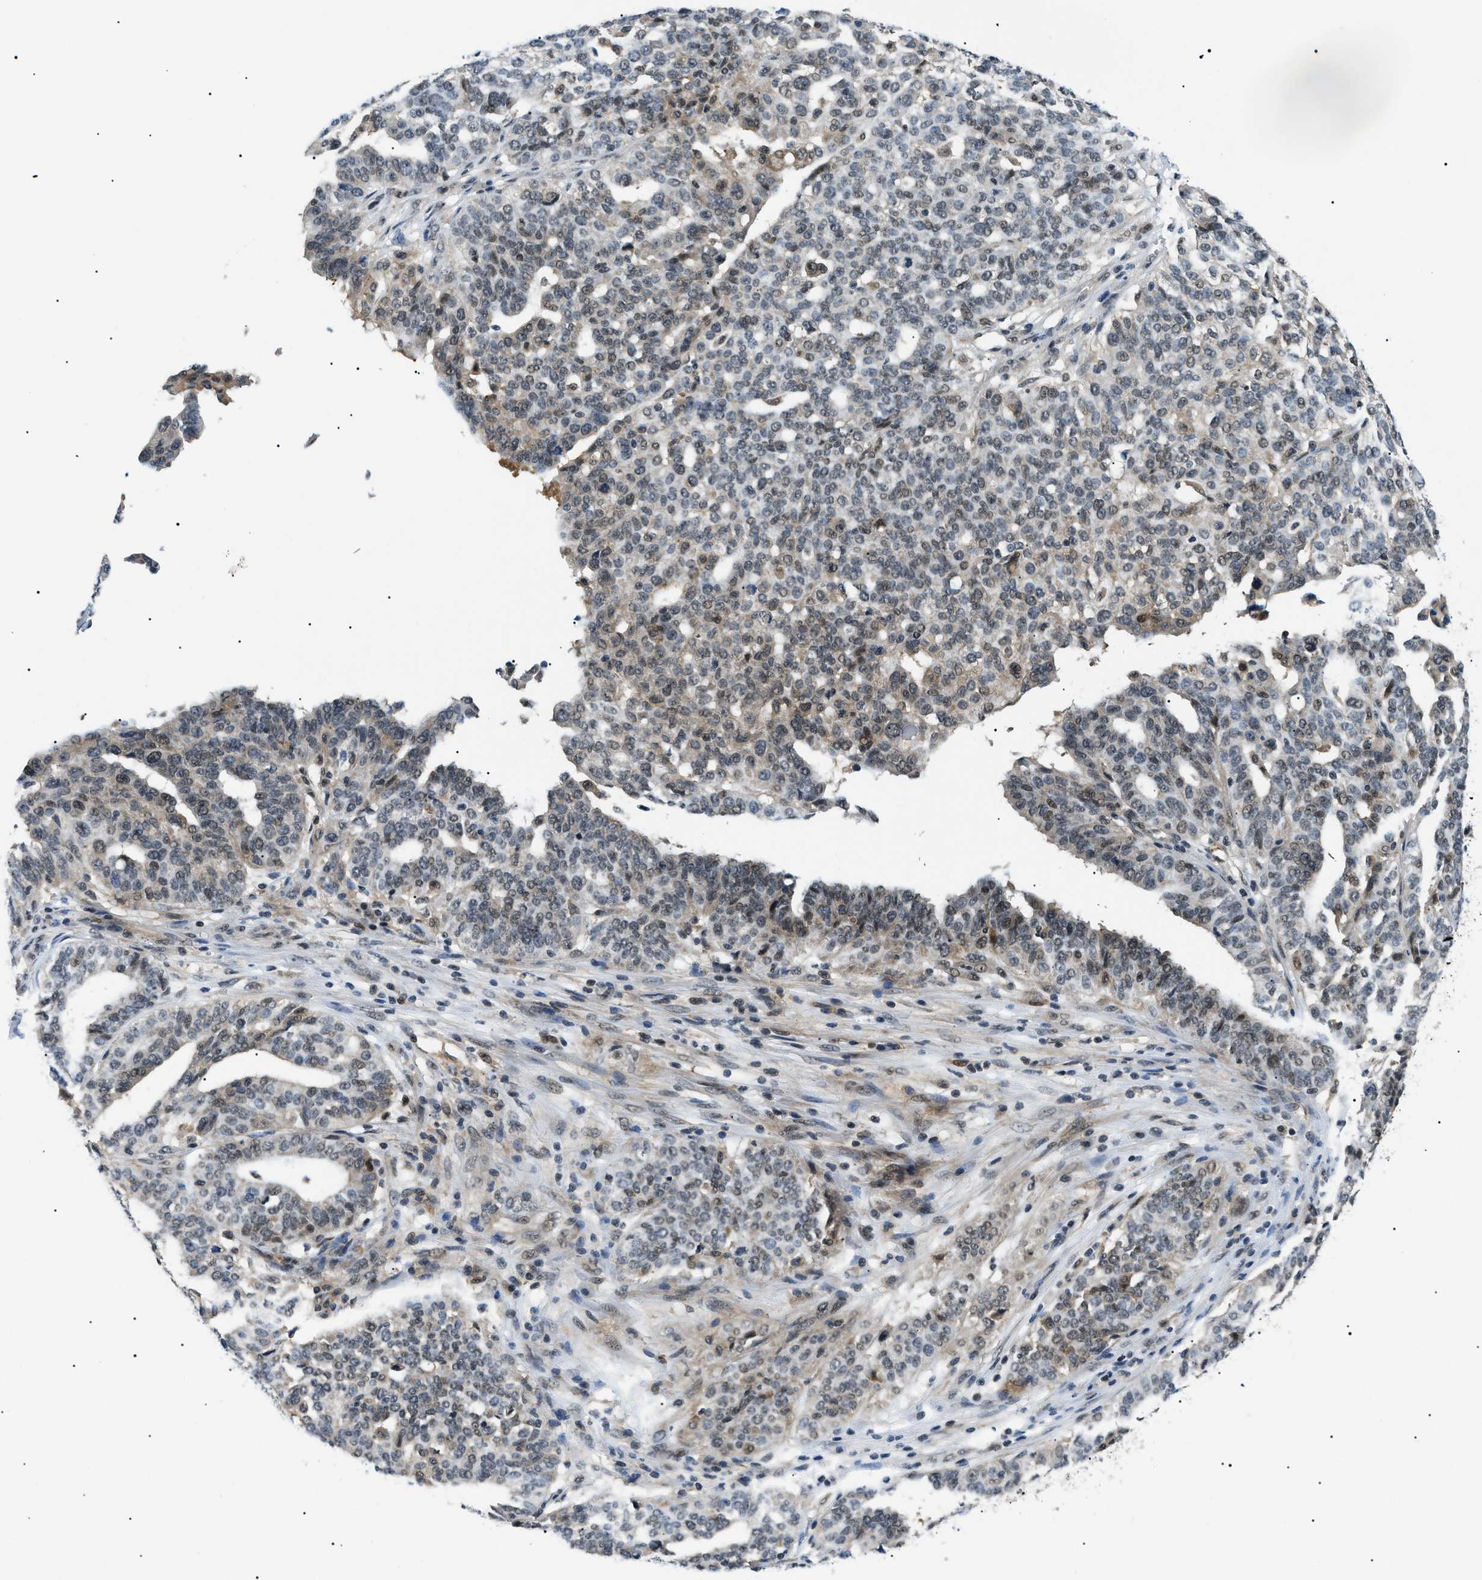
{"staining": {"intensity": "weak", "quantity": "25%-75%", "location": "nuclear"}, "tissue": "ovarian cancer", "cell_type": "Tumor cells", "image_type": "cancer", "snomed": [{"axis": "morphology", "description": "Cystadenocarcinoma, serous, NOS"}, {"axis": "topography", "description": "Ovary"}], "caption": "Ovarian cancer stained for a protein demonstrates weak nuclear positivity in tumor cells.", "gene": "RBM15", "patient": {"sex": "female", "age": 59}}